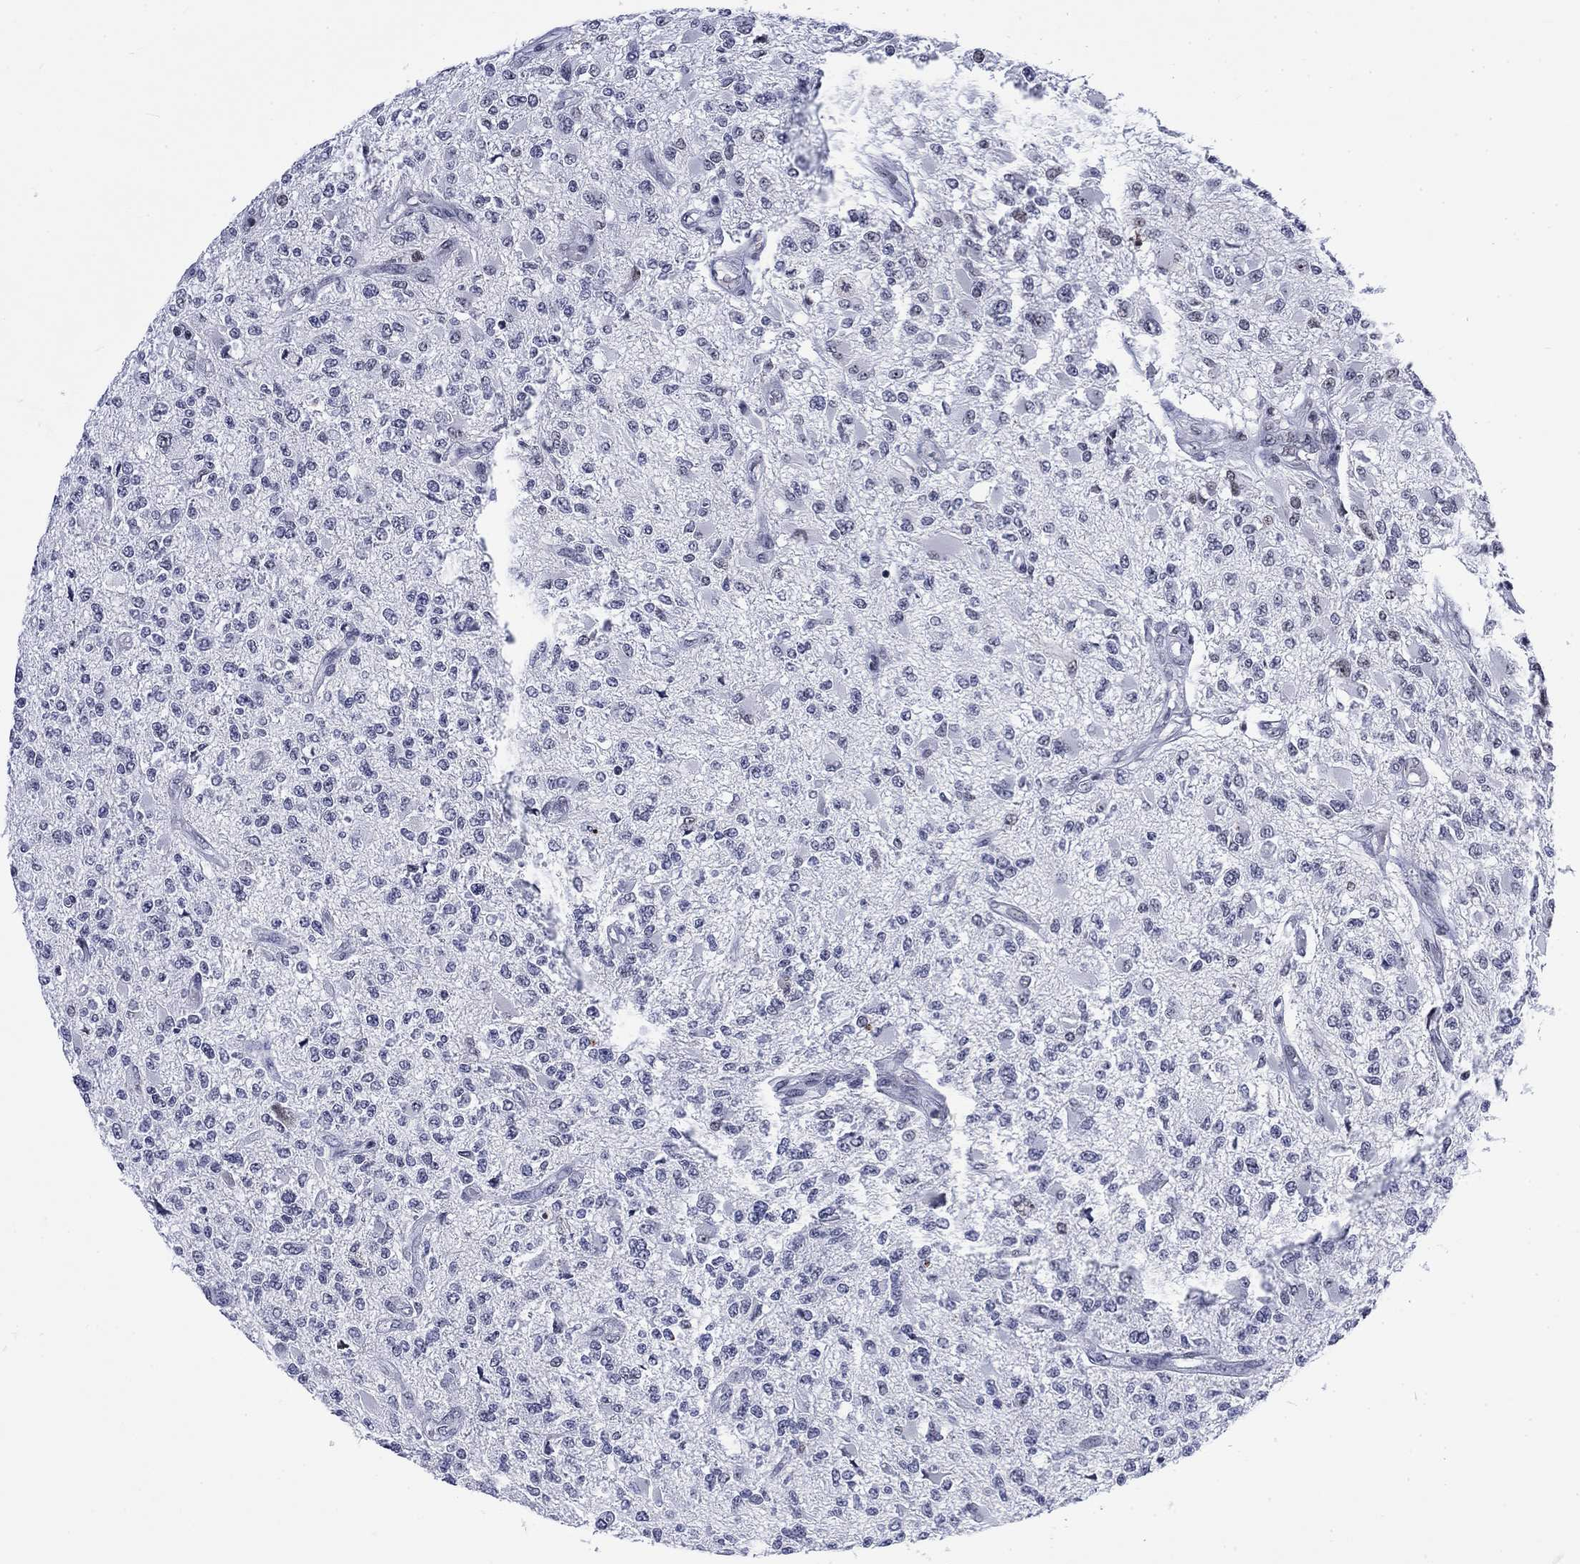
{"staining": {"intensity": "negative", "quantity": "none", "location": "none"}, "tissue": "glioma", "cell_type": "Tumor cells", "image_type": "cancer", "snomed": [{"axis": "morphology", "description": "Glioma, malignant, High grade"}, {"axis": "topography", "description": "Brain"}], "caption": "Tumor cells are negative for protein expression in human glioma.", "gene": "CSRNP3", "patient": {"sex": "female", "age": 63}}